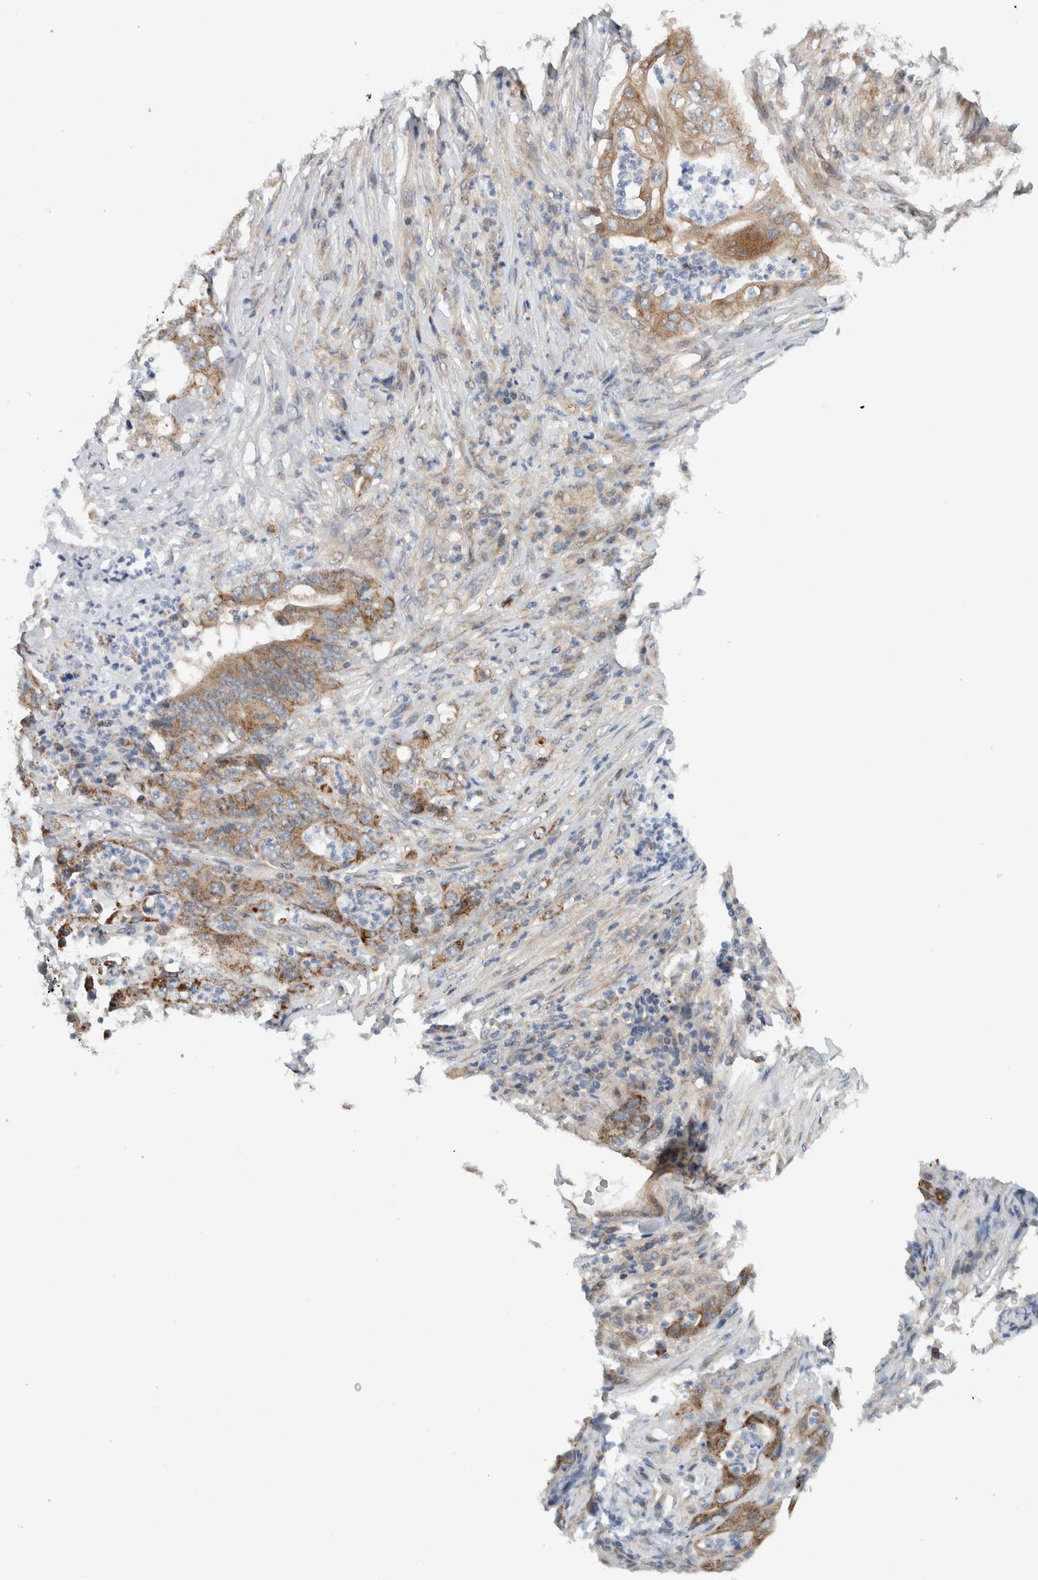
{"staining": {"intensity": "moderate", "quantity": ">75%", "location": "cytoplasmic/membranous"}, "tissue": "stomach cancer", "cell_type": "Tumor cells", "image_type": "cancer", "snomed": [{"axis": "morphology", "description": "Adenocarcinoma, NOS"}, {"axis": "topography", "description": "Stomach"}], "caption": "Immunohistochemical staining of human adenocarcinoma (stomach) reveals moderate cytoplasmic/membranous protein positivity in about >75% of tumor cells.", "gene": "RERE", "patient": {"sex": "female", "age": 73}}